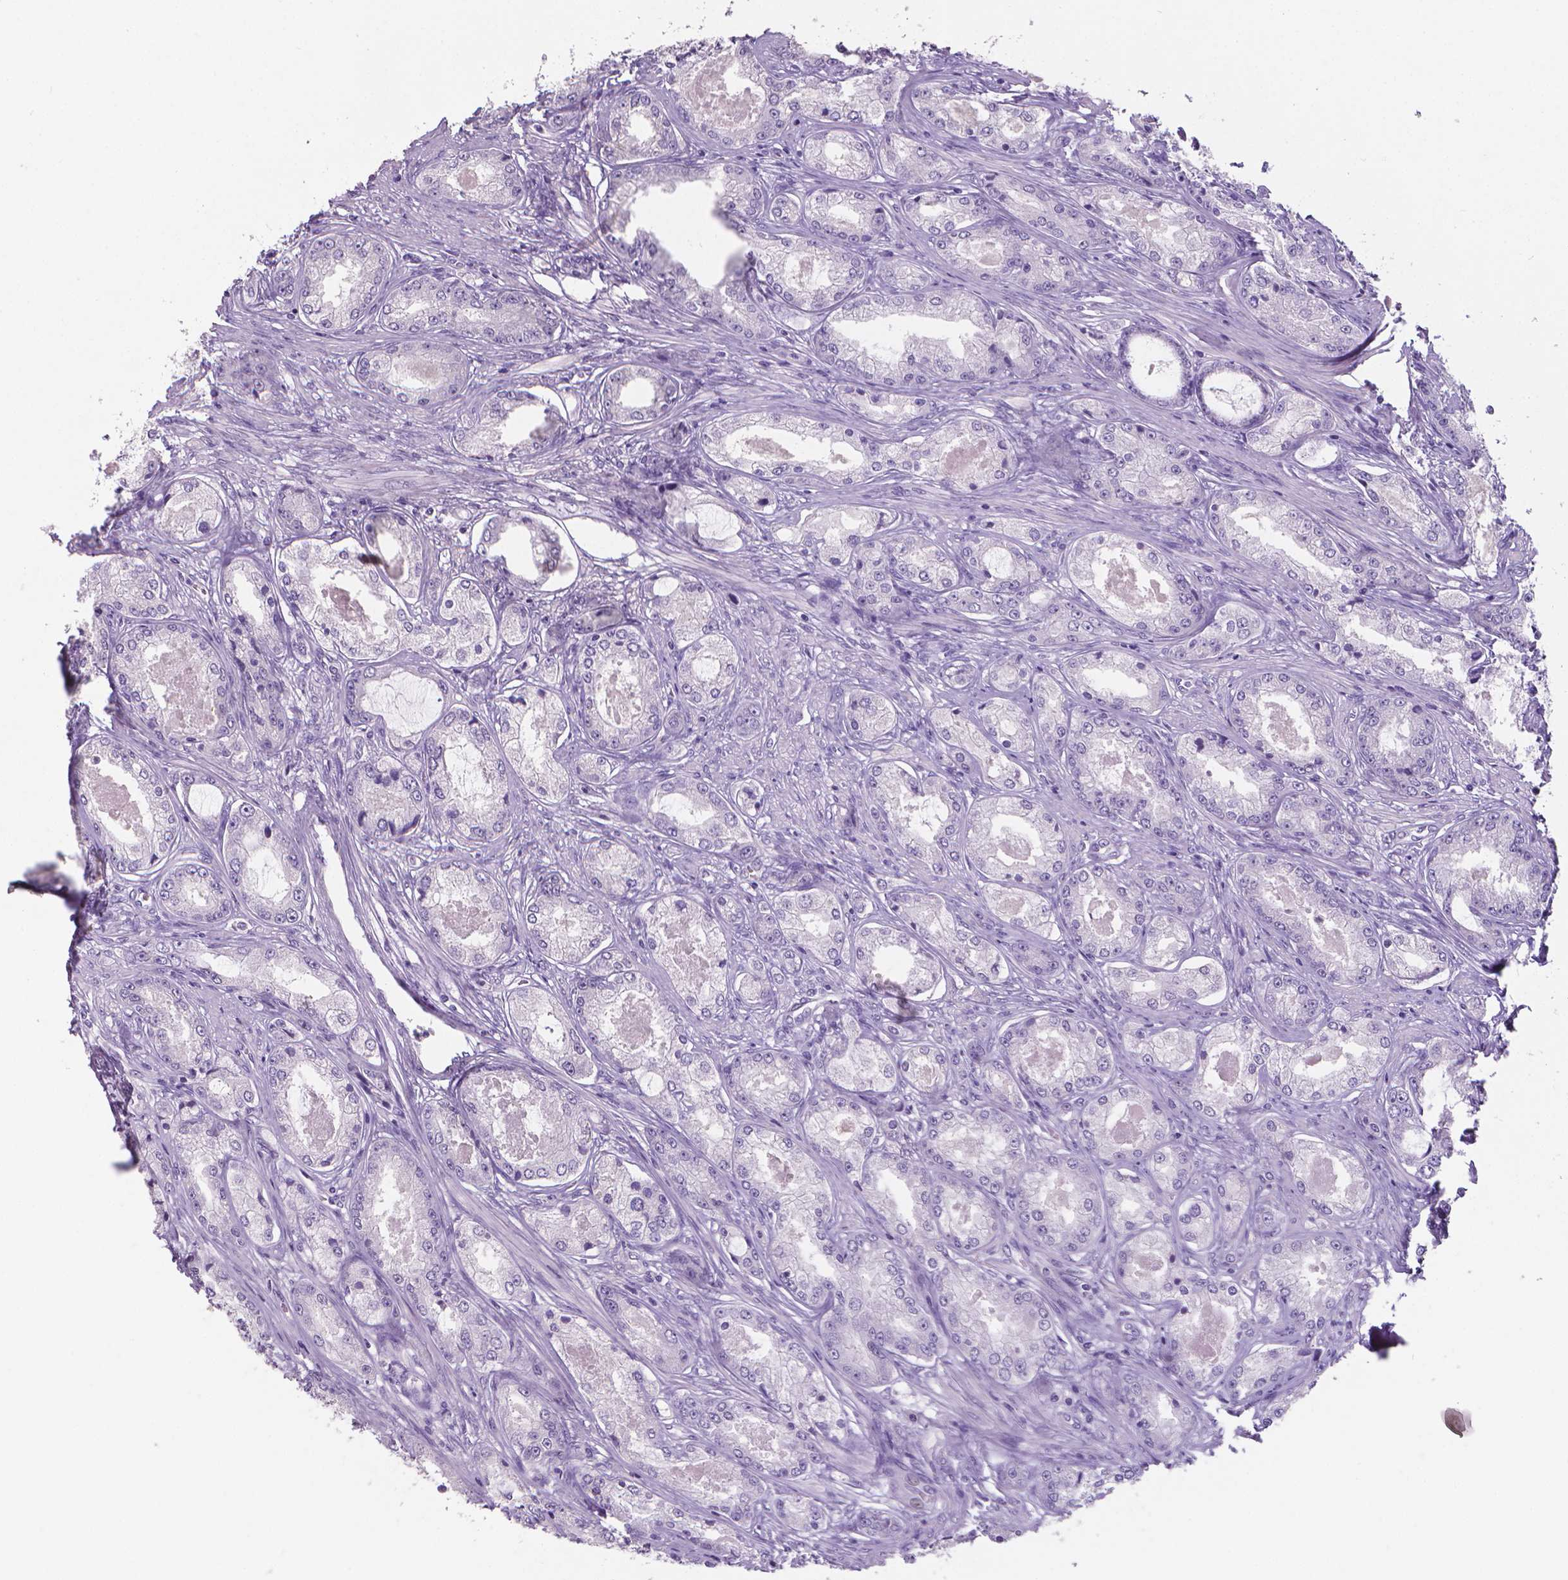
{"staining": {"intensity": "negative", "quantity": "none", "location": "none"}, "tissue": "prostate cancer", "cell_type": "Tumor cells", "image_type": "cancer", "snomed": [{"axis": "morphology", "description": "Adenocarcinoma, Low grade"}, {"axis": "topography", "description": "Prostate"}], "caption": "This is an immunohistochemistry image of adenocarcinoma (low-grade) (prostate). There is no expression in tumor cells.", "gene": "XPNPEP2", "patient": {"sex": "male", "age": 68}}